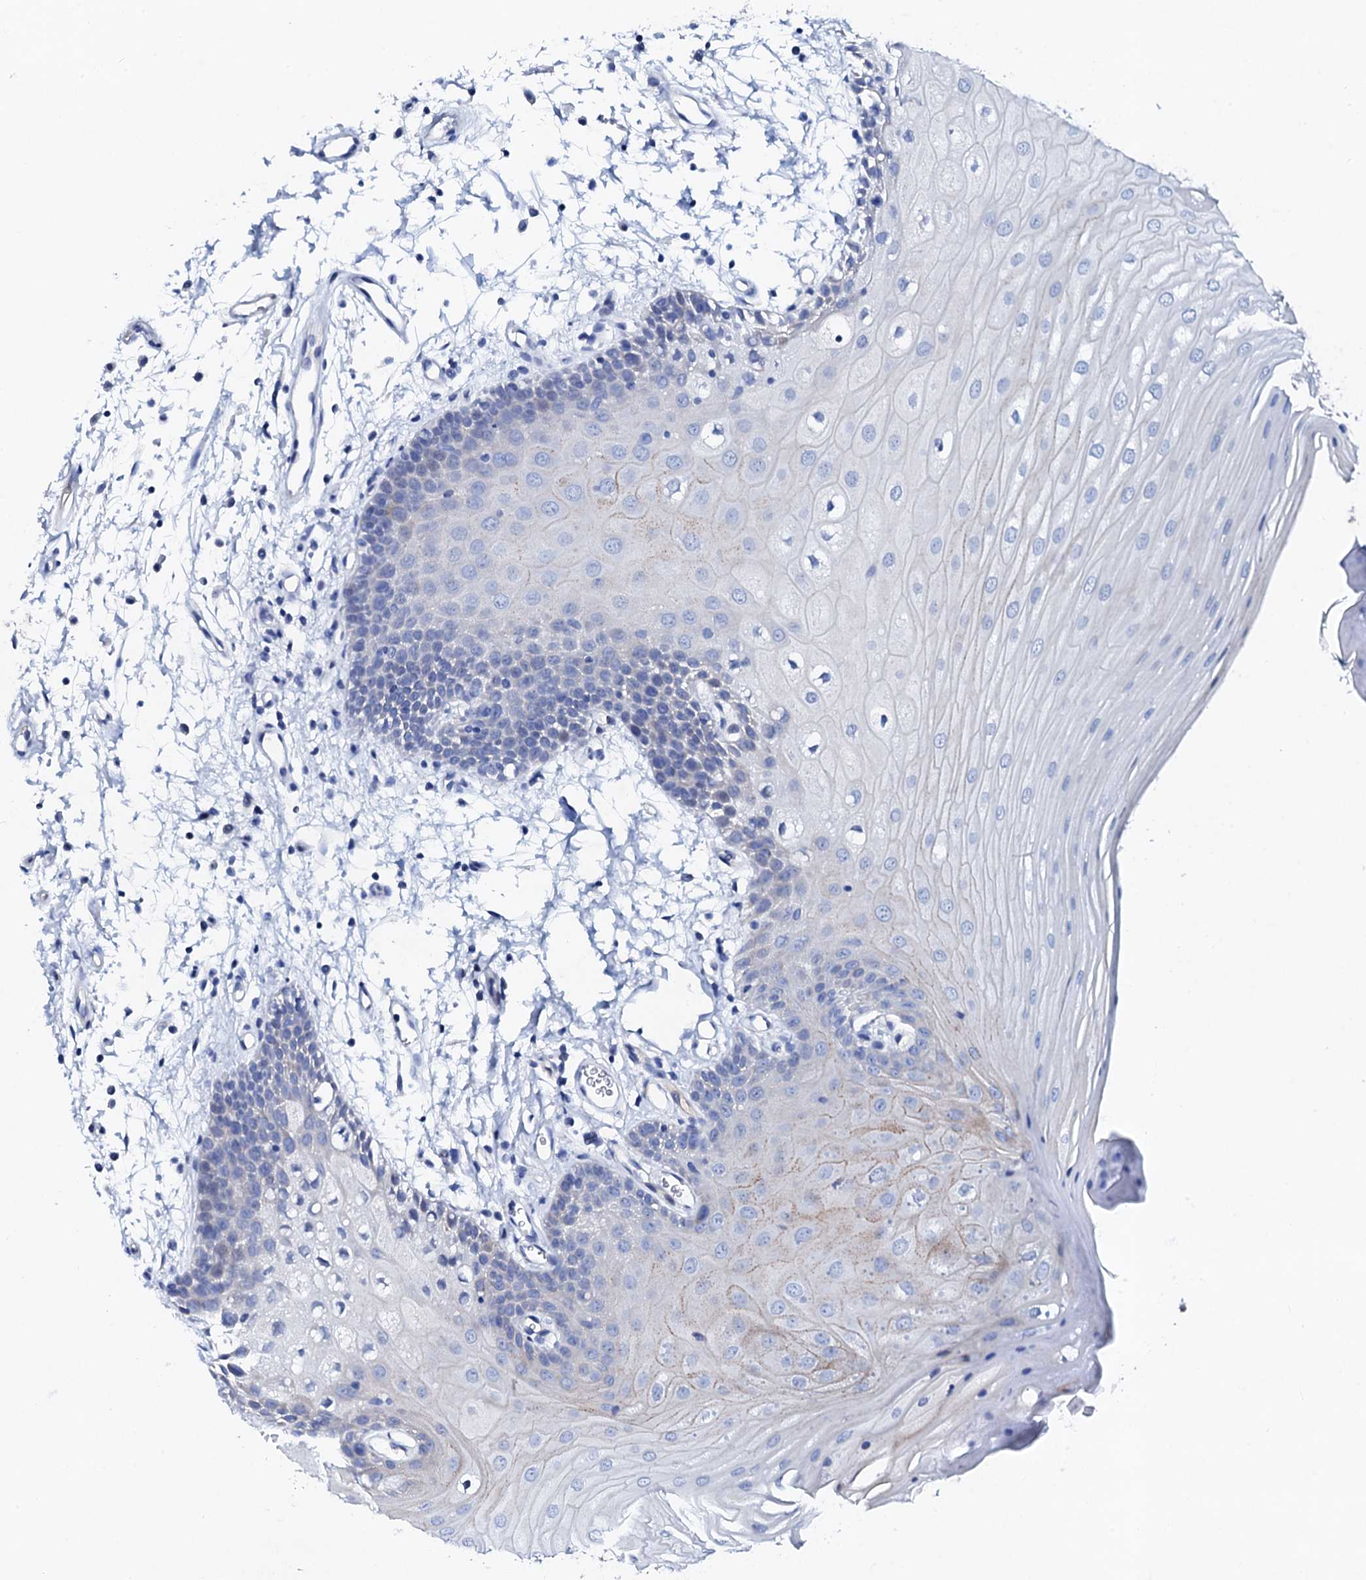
{"staining": {"intensity": "negative", "quantity": "none", "location": "none"}, "tissue": "oral mucosa", "cell_type": "Squamous epithelial cells", "image_type": "normal", "snomed": [{"axis": "morphology", "description": "Normal tissue, NOS"}, {"axis": "topography", "description": "Oral tissue"}, {"axis": "topography", "description": "Tounge, NOS"}], "caption": "Photomicrograph shows no protein expression in squamous epithelial cells of benign oral mucosa. (Brightfield microscopy of DAB immunohistochemistry at high magnification).", "gene": "TRDN", "patient": {"sex": "female", "age": 73}}